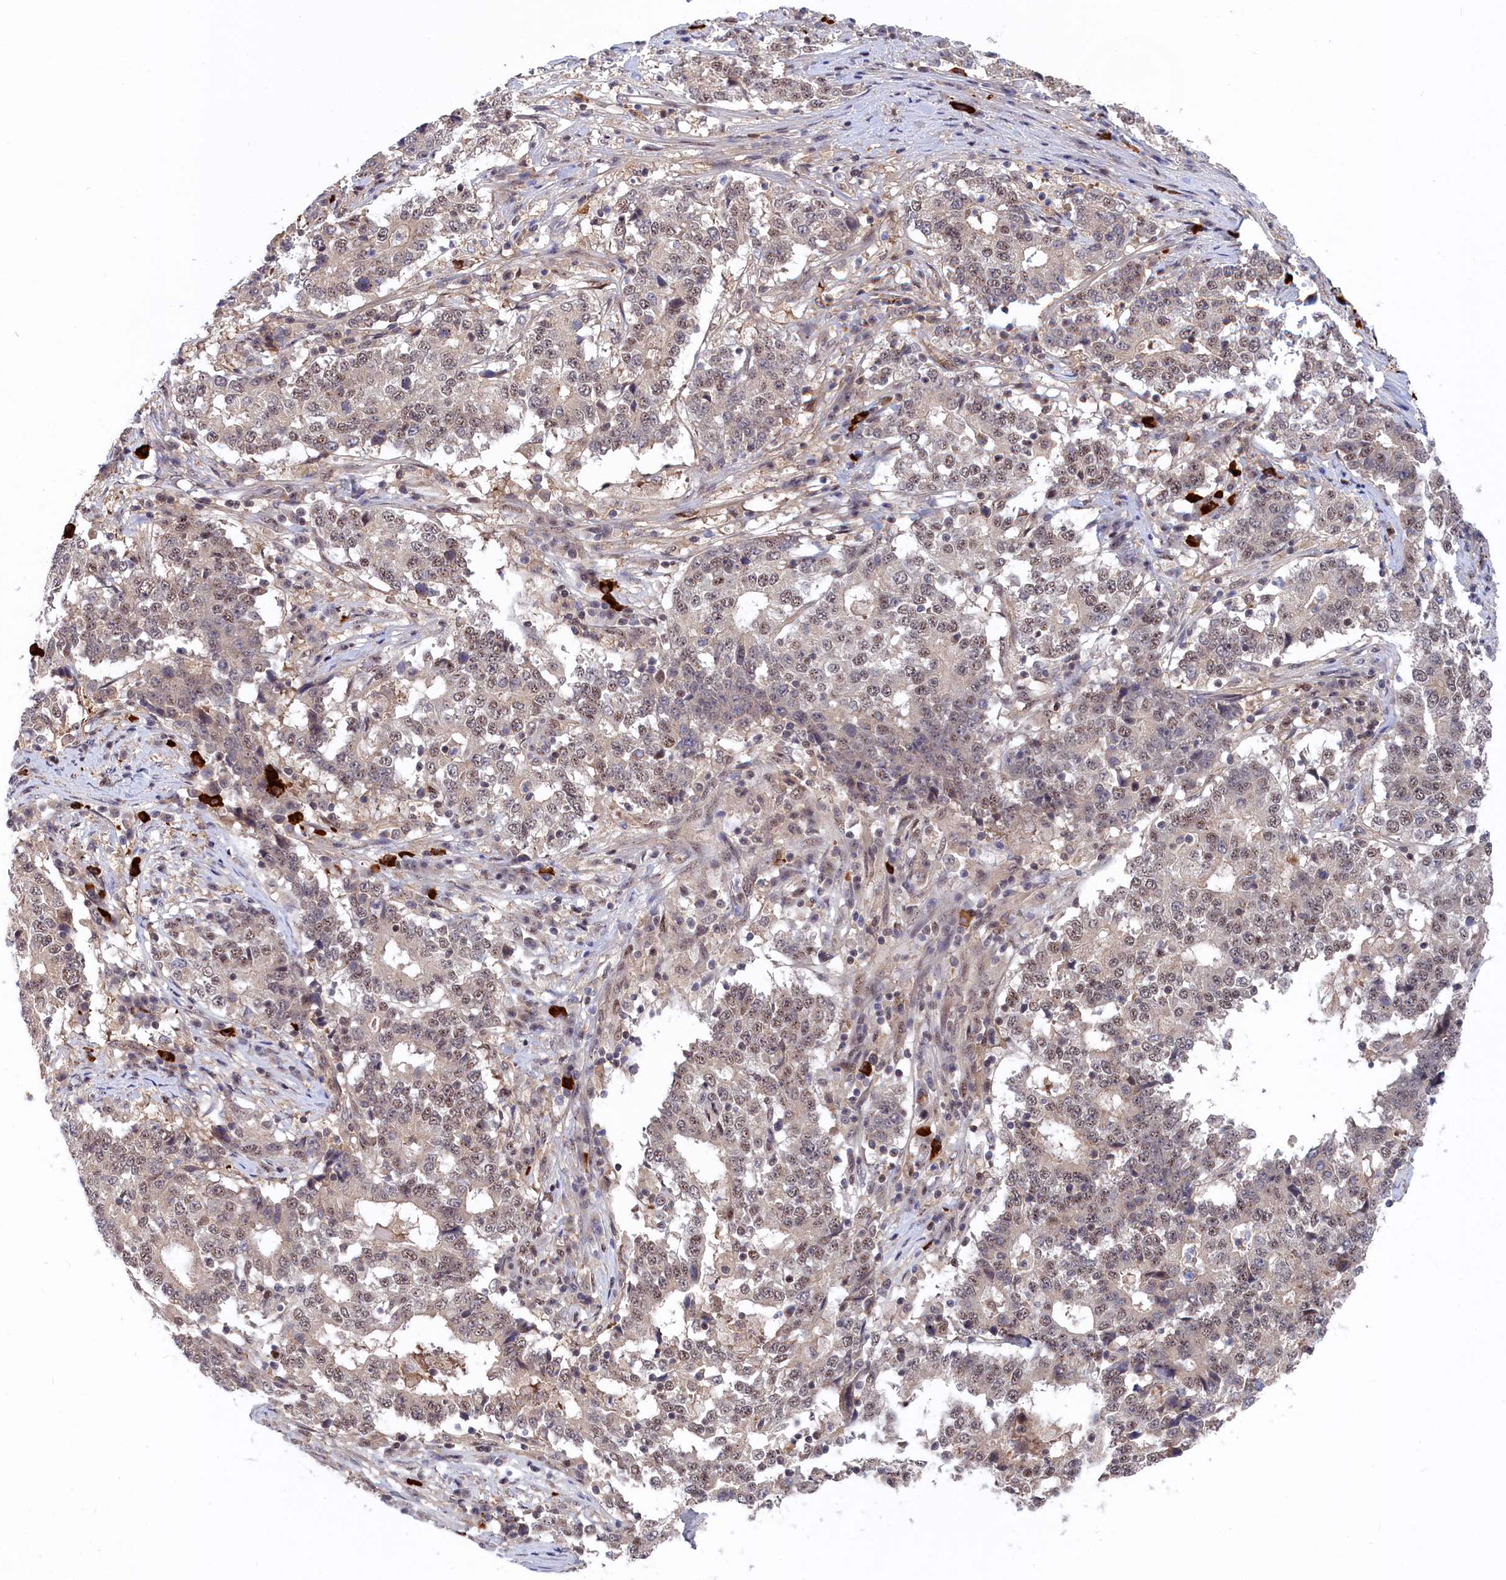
{"staining": {"intensity": "weak", "quantity": ">75%", "location": "nuclear"}, "tissue": "stomach cancer", "cell_type": "Tumor cells", "image_type": "cancer", "snomed": [{"axis": "morphology", "description": "Adenocarcinoma, NOS"}, {"axis": "topography", "description": "Stomach"}], "caption": "A high-resolution micrograph shows immunohistochemistry (IHC) staining of stomach cancer (adenocarcinoma), which demonstrates weak nuclear expression in about >75% of tumor cells.", "gene": "TAB1", "patient": {"sex": "male", "age": 59}}